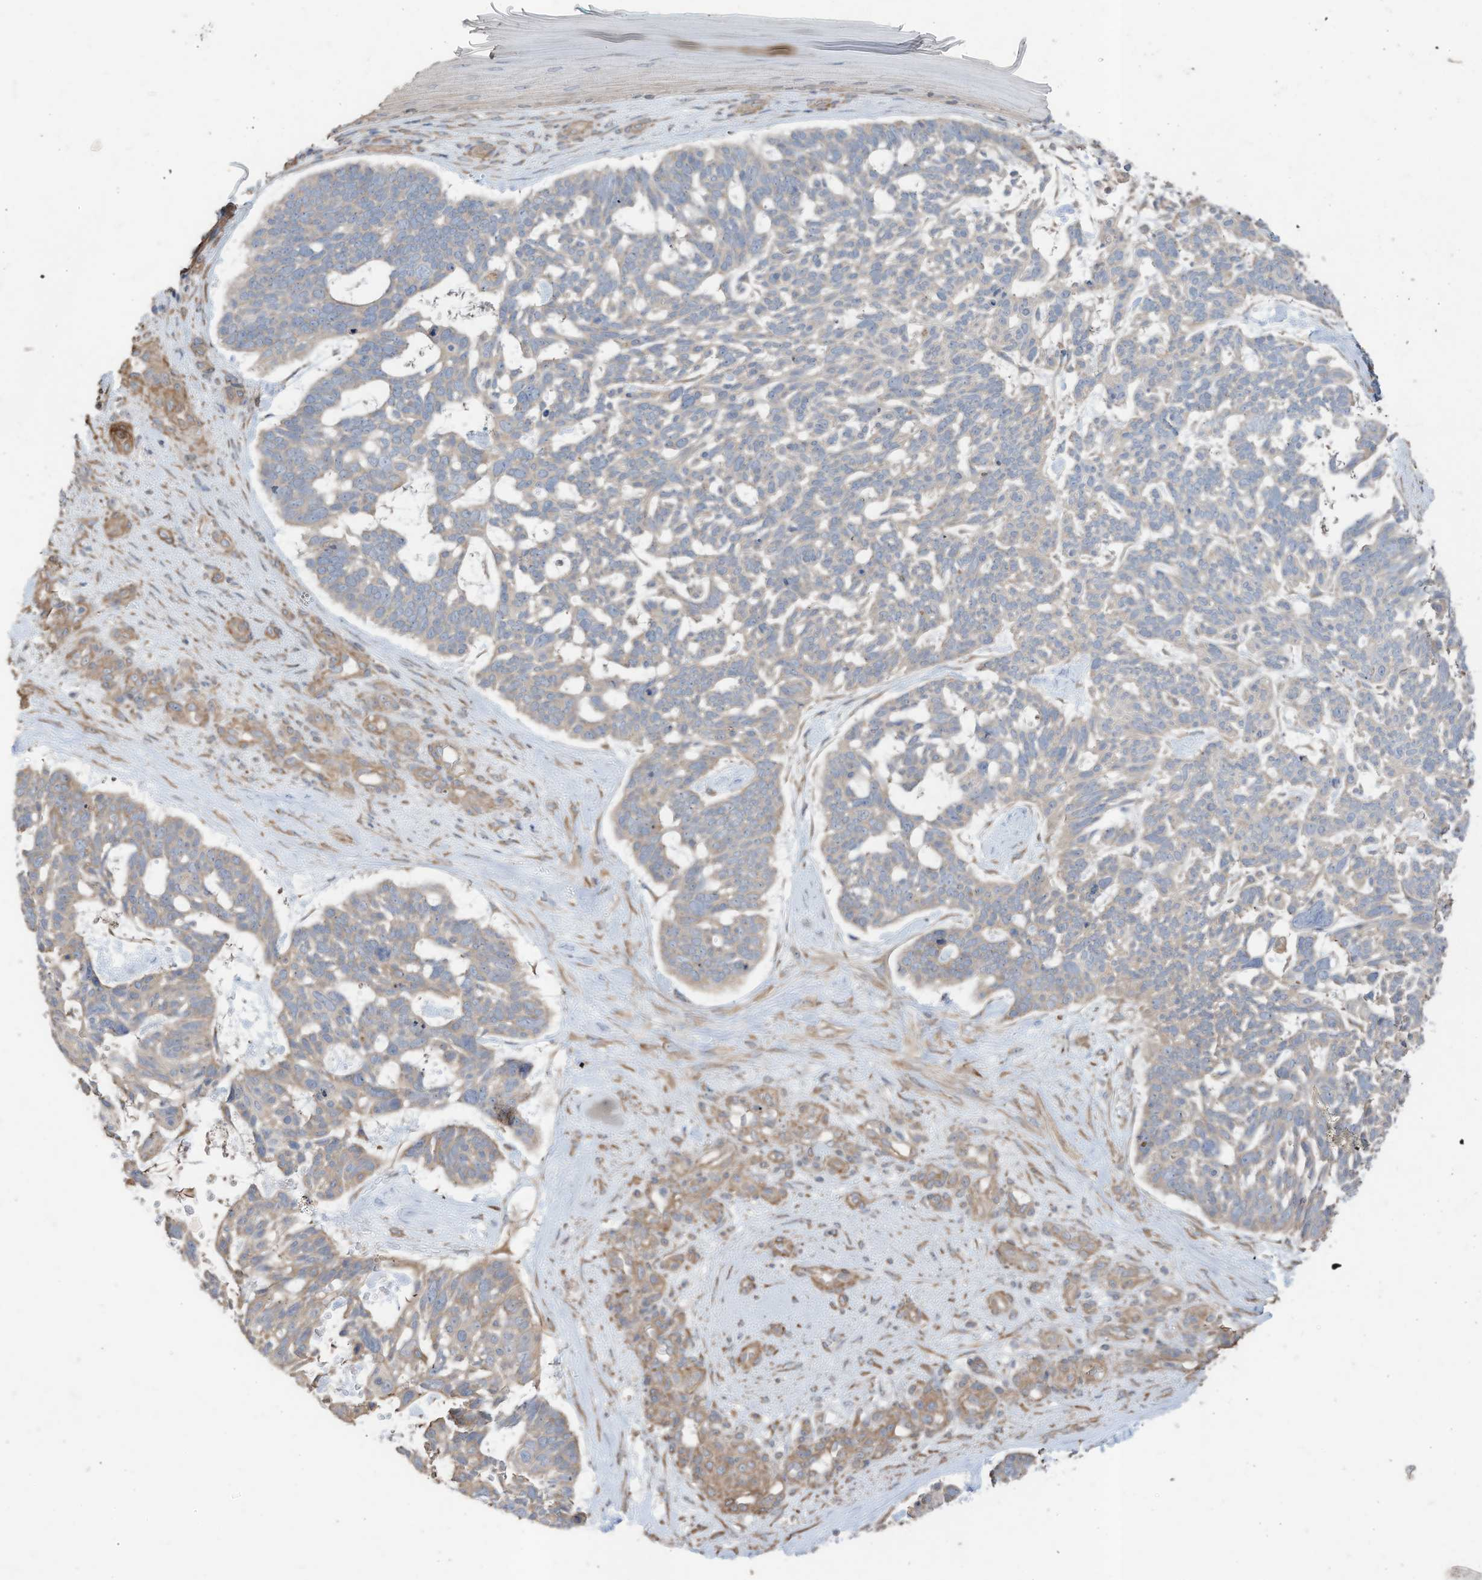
{"staining": {"intensity": "weak", "quantity": "<25%", "location": "cytoplasmic/membranous"}, "tissue": "skin cancer", "cell_type": "Tumor cells", "image_type": "cancer", "snomed": [{"axis": "morphology", "description": "Basal cell carcinoma"}, {"axis": "topography", "description": "Skin"}], "caption": "Tumor cells show no significant protein positivity in skin cancer.", "gene": "SLC17A7", "patient": {"sex": "male", "age": 88}}